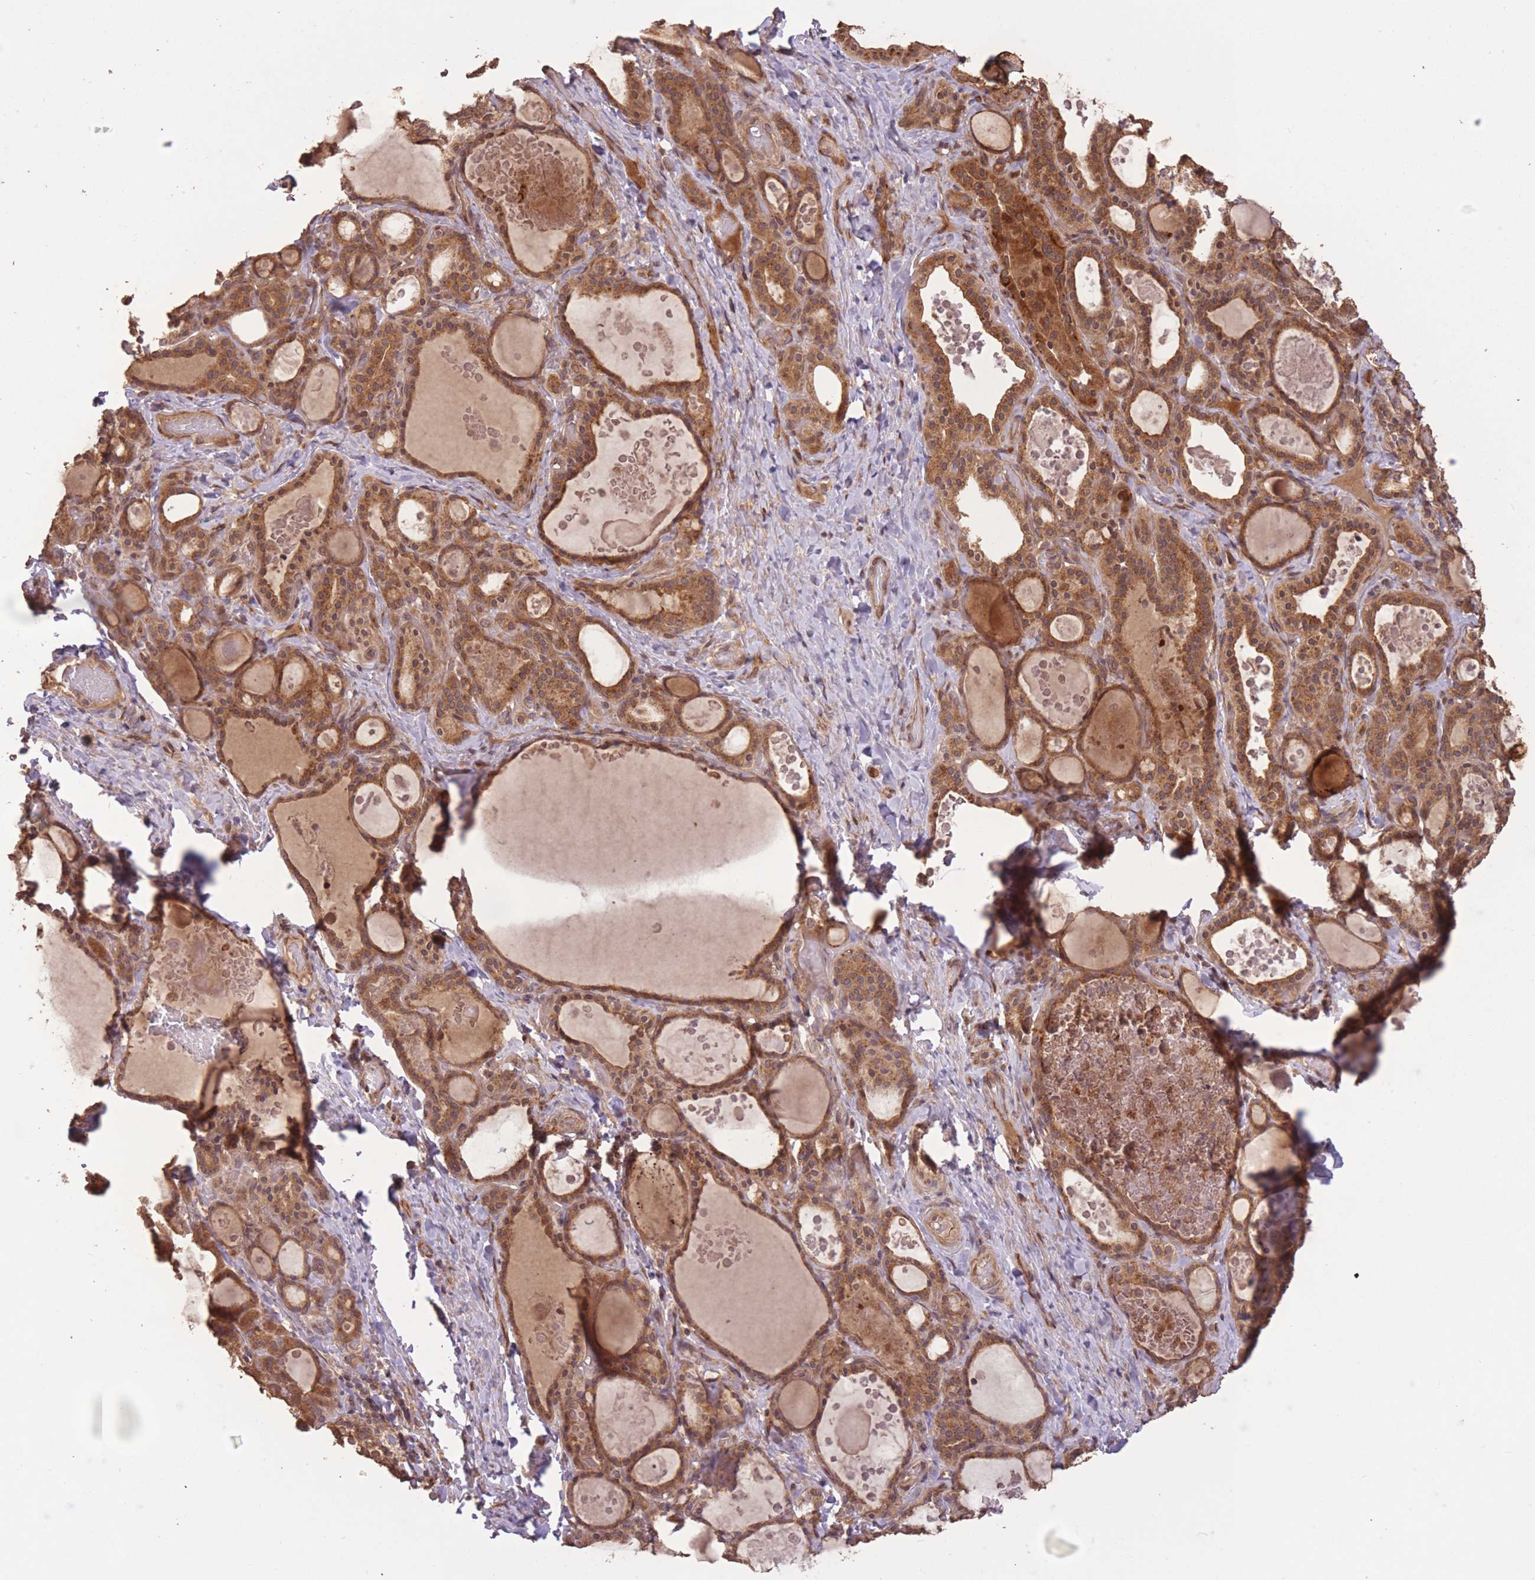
{"staining": {"intensity": "moderate", "quantity": ">75%", "location": "cytoplasmic/membranous"}, "tissue": "thyroid gland", "cell_type": "Glandular cells", "image_type": "normal", "snomed": [{"axis": "morphology", "description": "Normal tissue, NOS"}, {"axis": "topography", "description": "Thyroid gland"}], "caption": "This histopathology image reveals normal thyroid gland stained with immunohistochemistry (IHC) to label a protein in brown. The cytoplasmic/membranous of glandular cells show moderate positivity for the protein. Nuclei are counter-stained blue.", "gene": "ERBB3", "patient": {"sex": "female", "age": 46}}